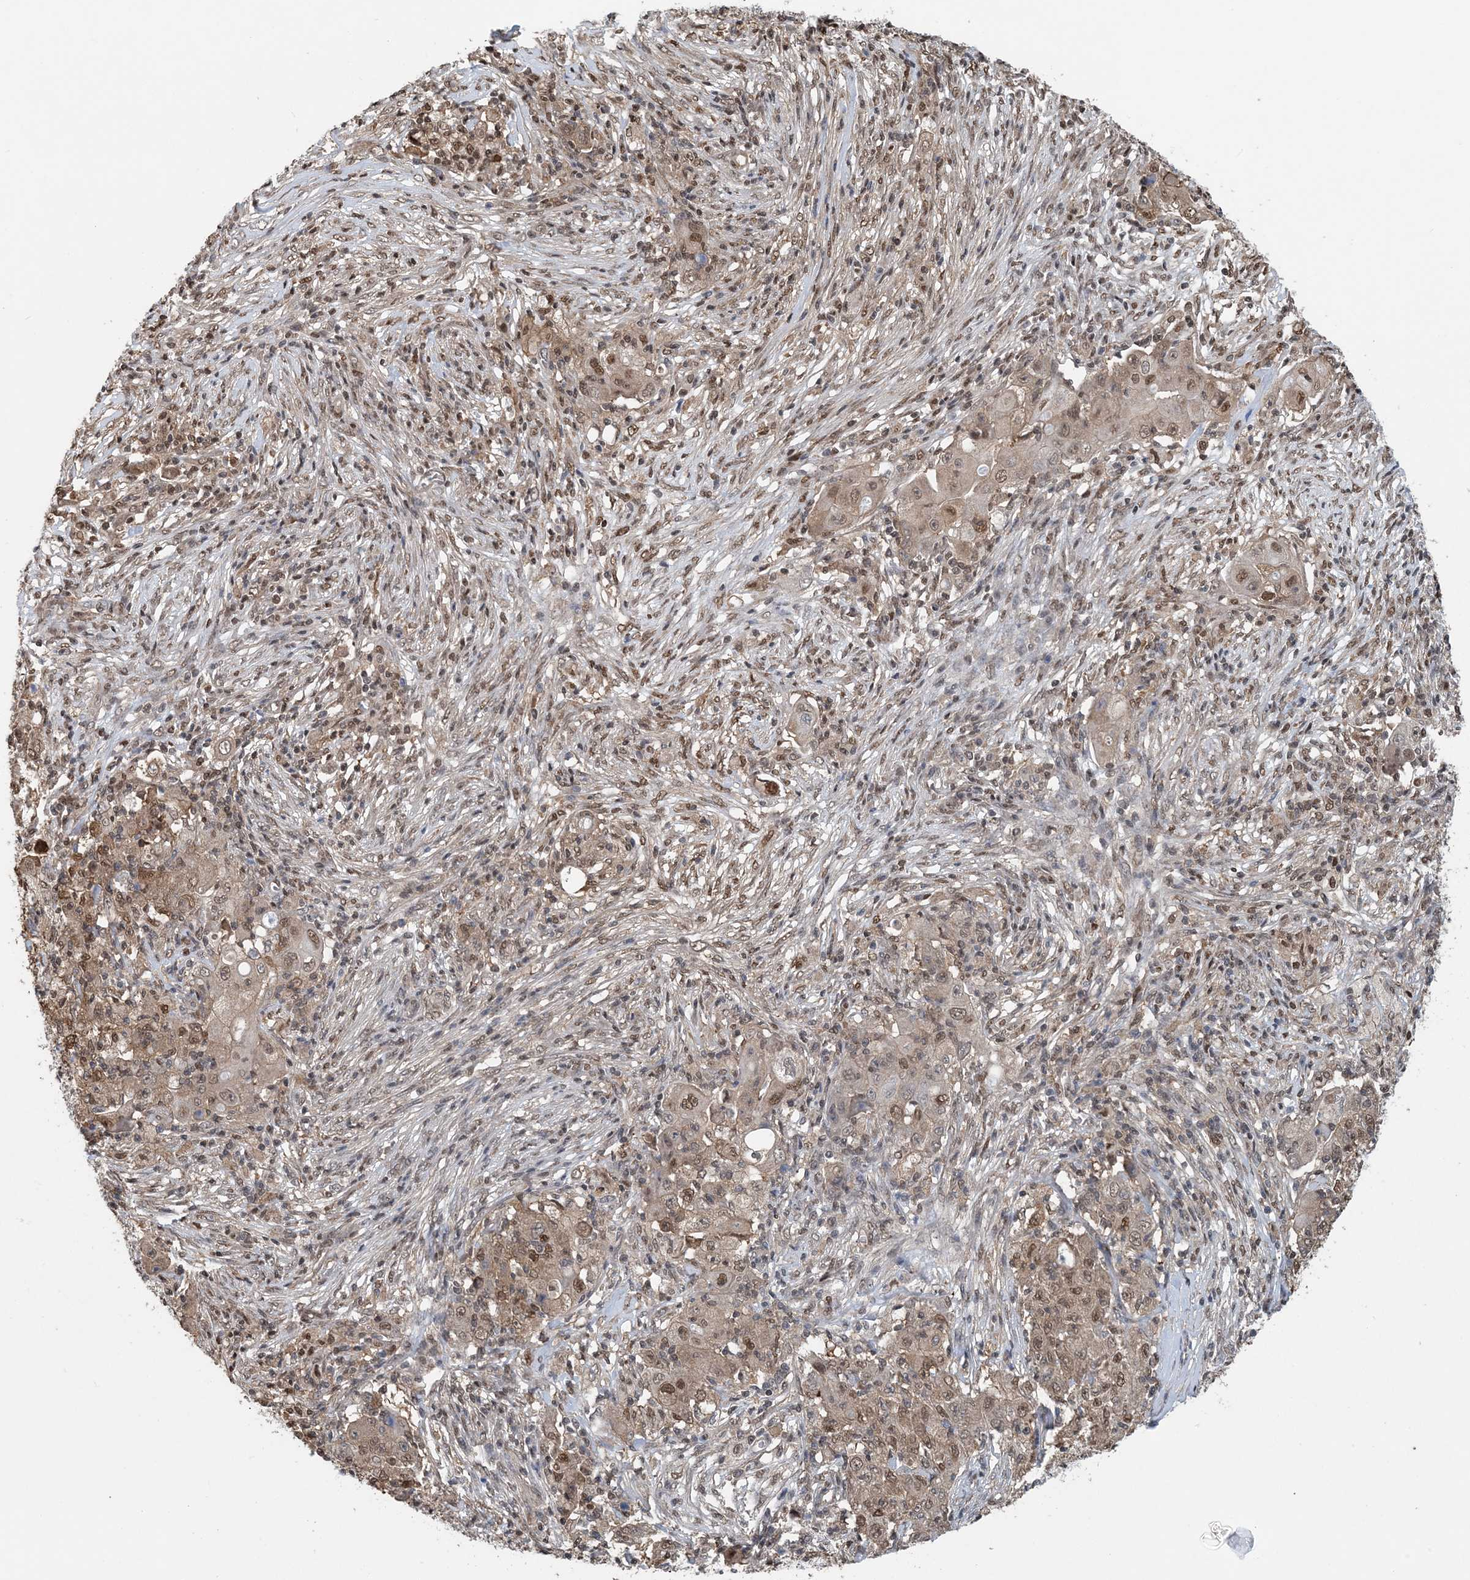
{"staining": {"intensity": "moderate", "quantity": ">75%", "location": "cytoplasmic/membranous,nuclear"}, "tissue": "ovarian cancer", "cell_type": "Tumor cells", "image_type": "cancer", "snomed": [{"axis": "morphology", "description": "Carcinoma, endometroid"}, {"axis": "topography", "description": "Ovary"}], "caption": "Protein staining of ovarian cancer tissue shows moderate cytoplasmic/membranous and nuclear expression in approximately >75% of tumor cells.", "gene": "HIKESHI", "patient": {"sex": "female", "age": 42}}